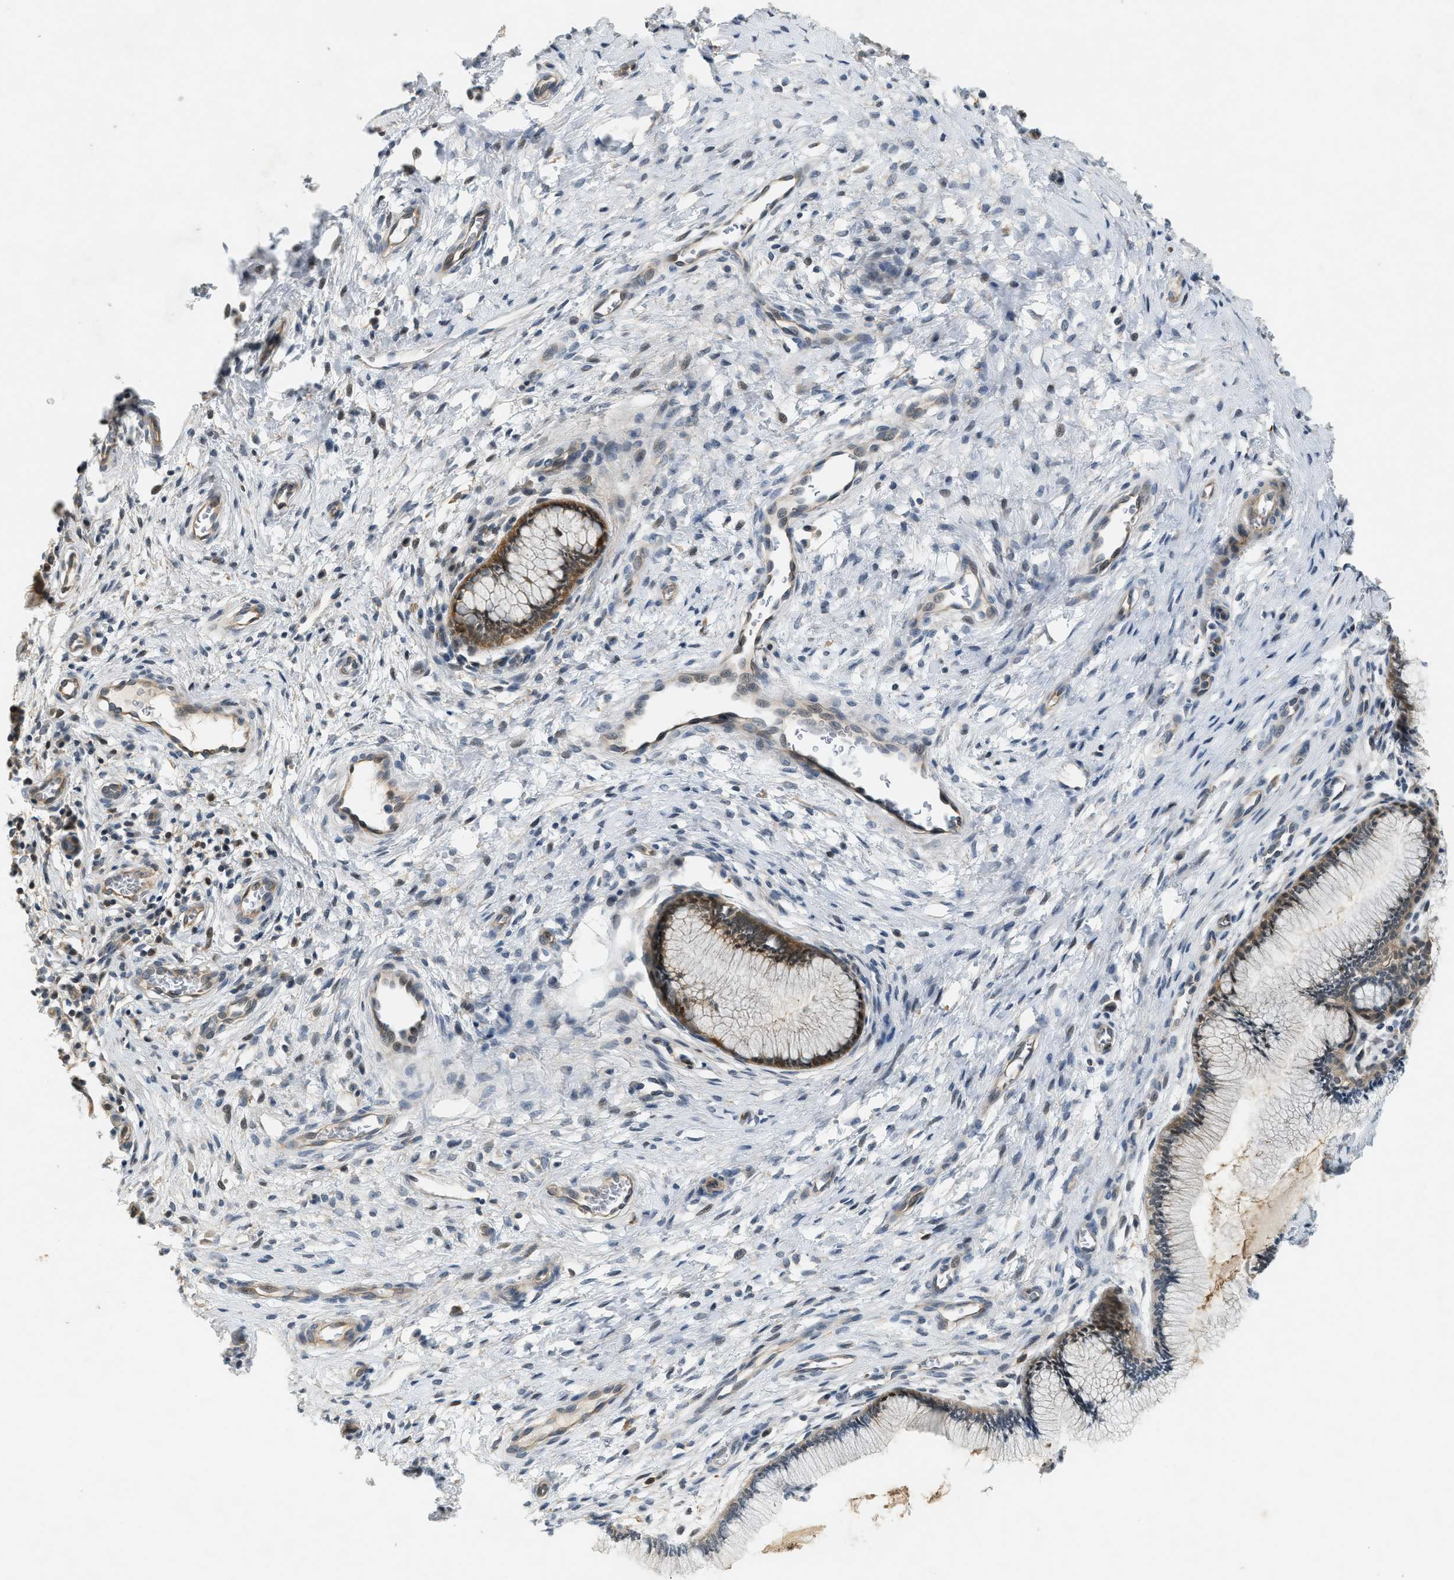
{"staining": {"intensity": "moderate", "quantity": ">75%", "location": "cytoplasmic/membranous"}, "tissue": "cervix", "cell_type": "Glandular cells", "image_type": "normal", "snomed": [{"axis": "morphology", "description": "Normal tissue, NOS"}, {"axis": "topography", "description": "Cervix"}], "caption": "IHC histopathology image of normal cervix: cervix stained using IHC exhibits medium levels of moderate protein expression localized specifically in the cytoplasmic/membranous of glandular cells, appearing as a cytoplasmic/membranous brown color.", "gene": "PDCL3", "patient": {"sex": "female", "age": 55}}